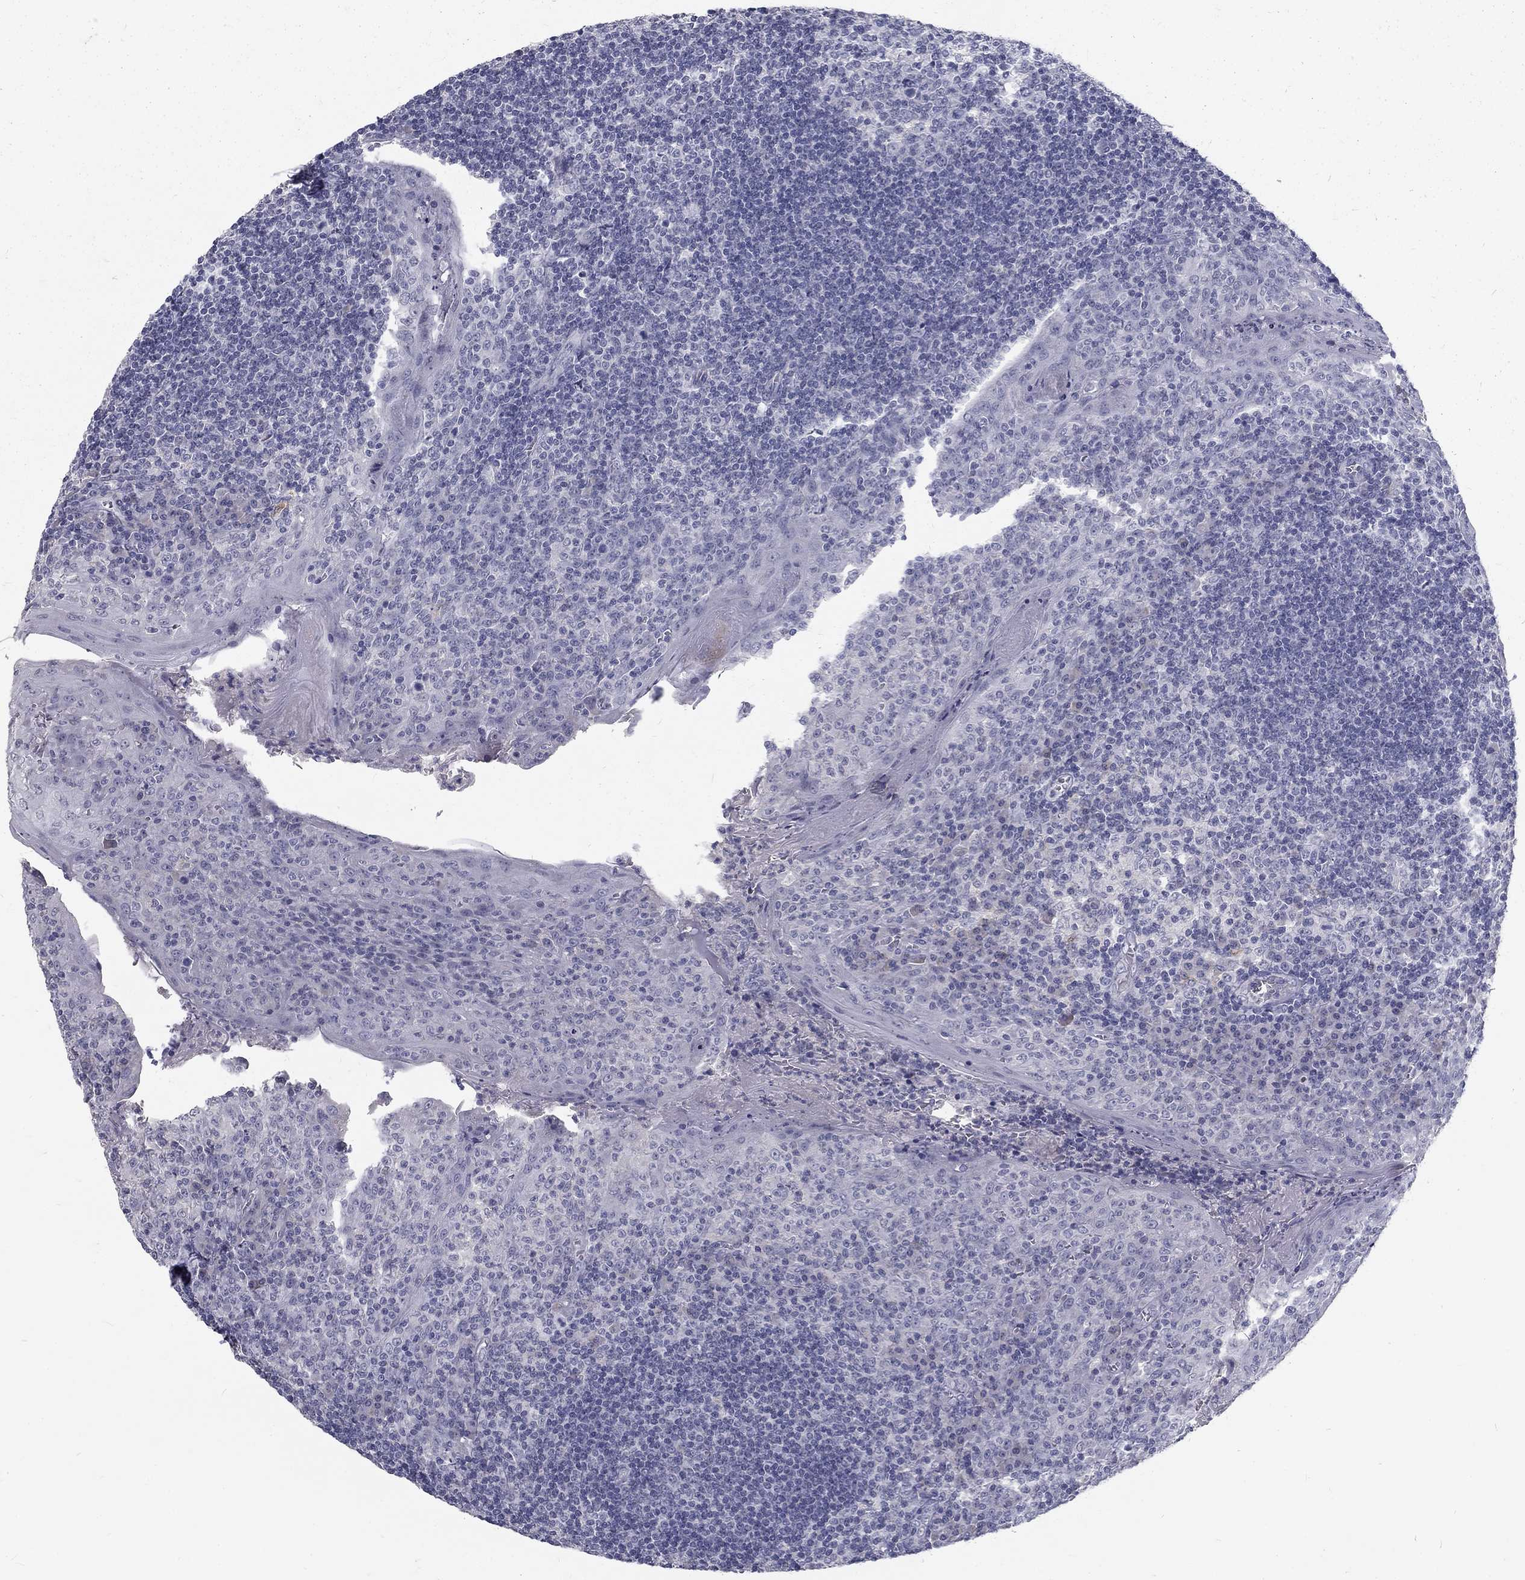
{"staining": {"intensity": "negative", "quantity": "none", "location": "none"}, "tissue": "tonsil", "cell_type": "Germinal center cells", "image_type": "normal", "snomed": [{"axis": "morphology", "description": "Normal tissue, NOS"}, {"axis": "topography", "description": "Tonsil"}], "caption": "Micrograph shows no significant protein staining in germinal center cells of unremarkable tonsil.", "gene": "NOS1", "patient": {"sex": "female", "age": 13}}